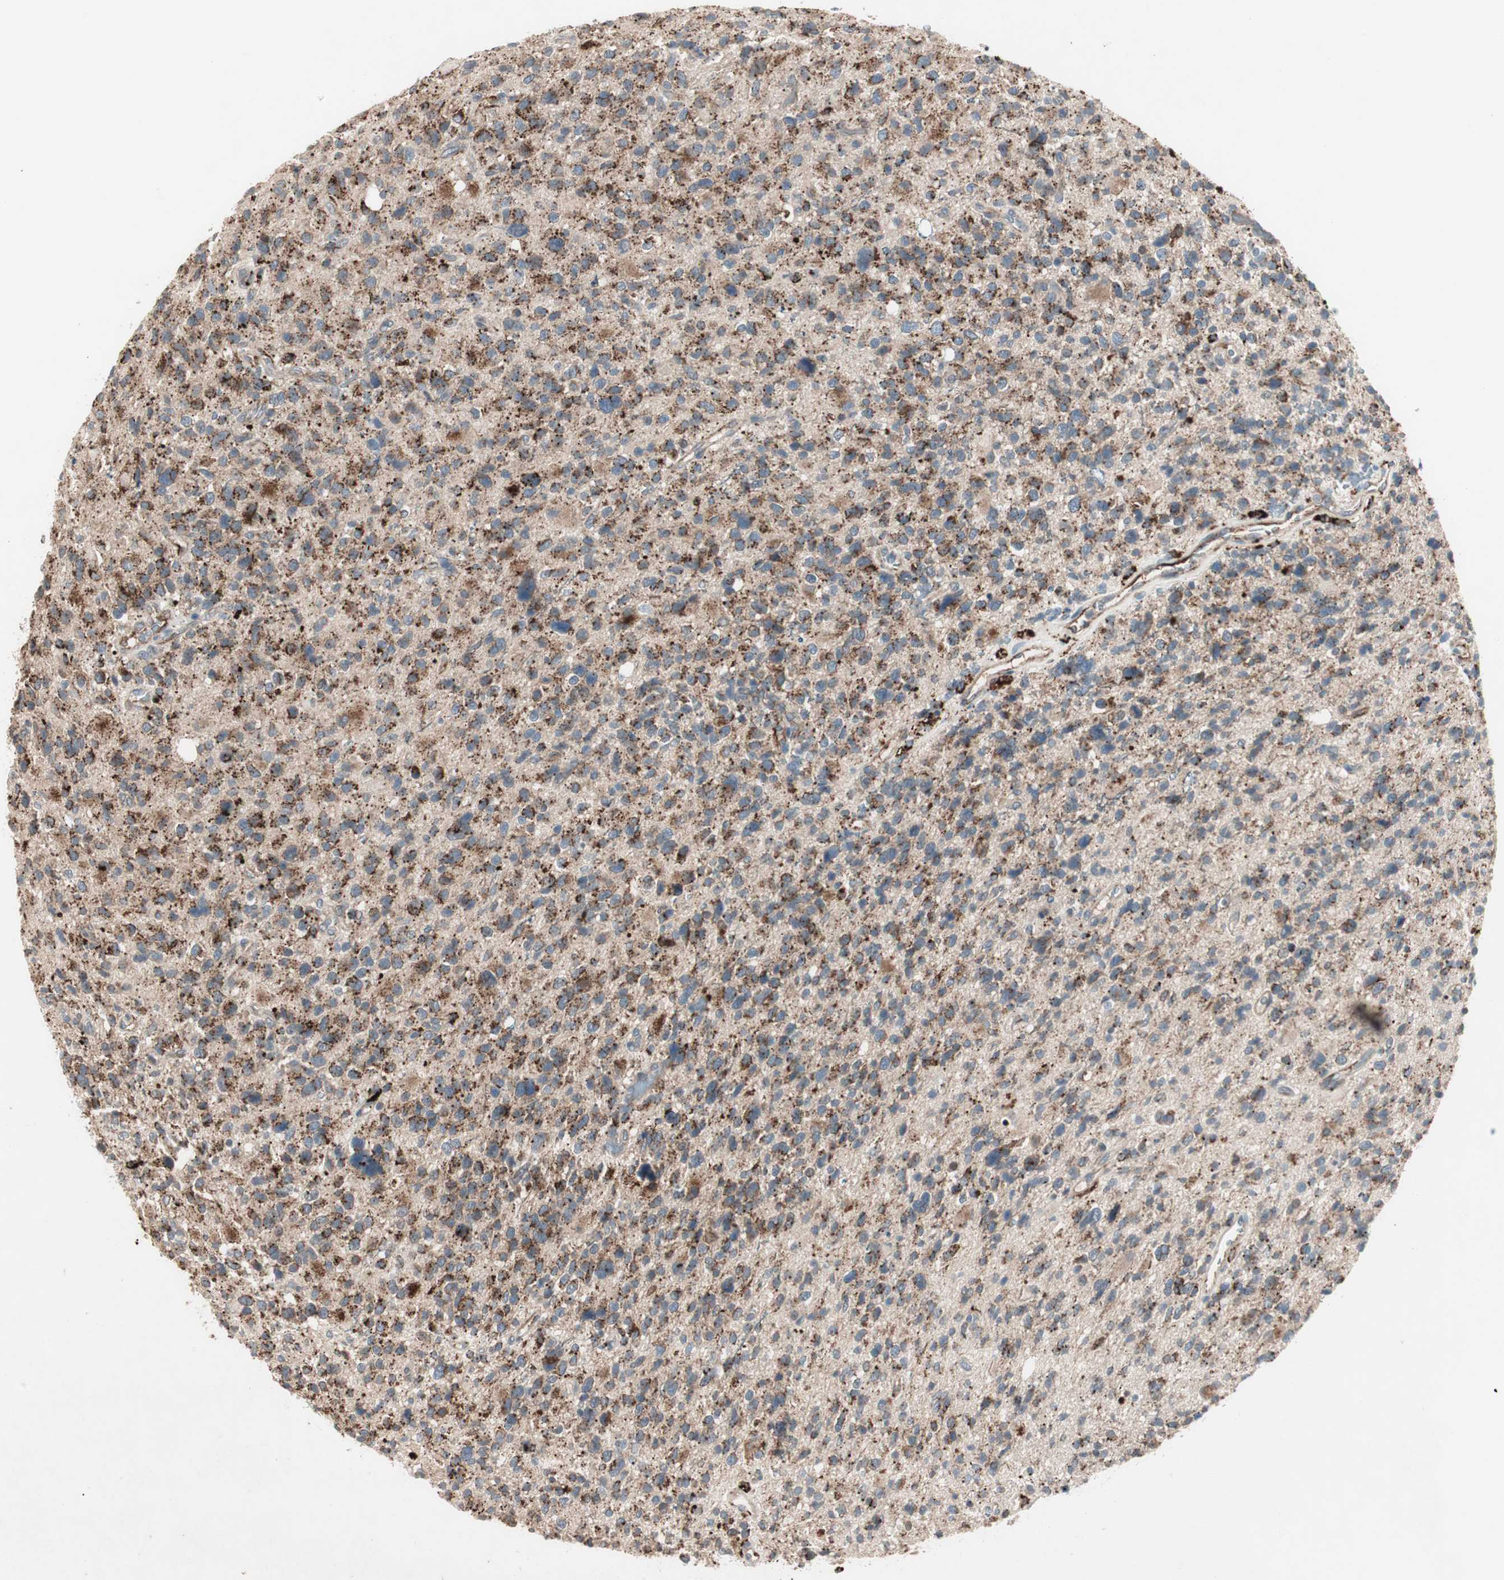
{"staining": {"intensity": "strong", "quantity": ">75%", "location": "cytoplasmic/membranous"}, "tissue": "glioma", "cell_type": "Tumor cells", "image_type": "cancer", "snomed": [{"axis": "morphology", "description": "Glioma, malignant, High grade"}, {"axis": "topography", "description": "Brain"}], "caption": "Immunohistochemistry of malignant high-grade glioma displays high levels of strong cytoplasmic/membranous expression in approximately >75% of tumor cells. The protein of interest is stained brown, and the nuclei are stained in blue (DAB (3,3'-diaminobenzidine) IHC with brightfield microscopy, high magnification).", "gene": "FGFR4", "patient": {"sex": "male", "age": 48}}